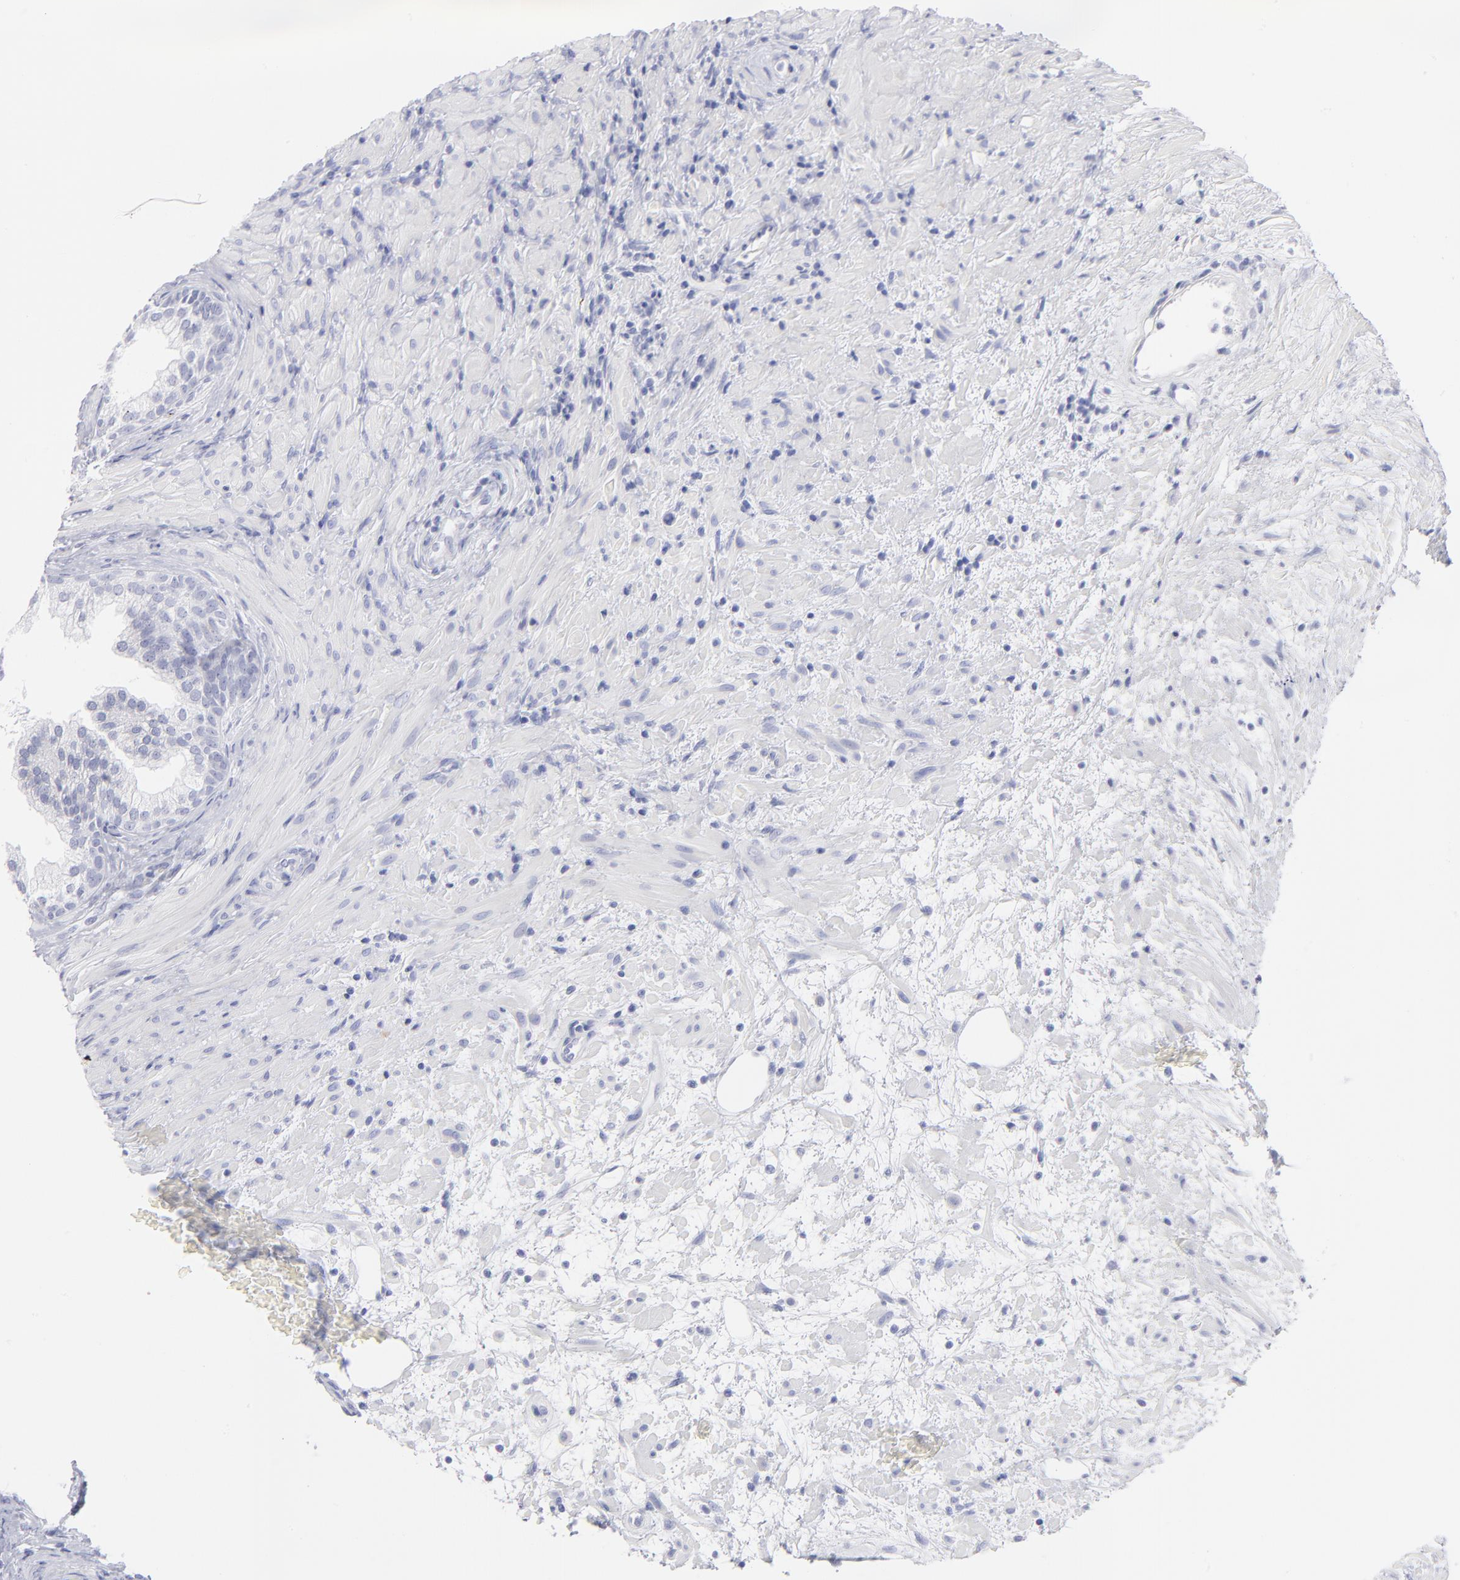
{"staining": {"intensity": "negative", "quantity": "none", "location": "none"}, "tissue": "prostate", "cell_type": "Glandular cells", "image_type": "normal", "snomed": [{"axis": "morphology", "description": "Normal tissue, NOS"}, {"axis": "topography", "description": "Prostate"}], "caption": "The immunohistochemistry (IHC) histopathology image has no significant positivity in glandular cells of prostate.", "gene": "CCNB1", "patient": {"sex": "male", "age": 76}}